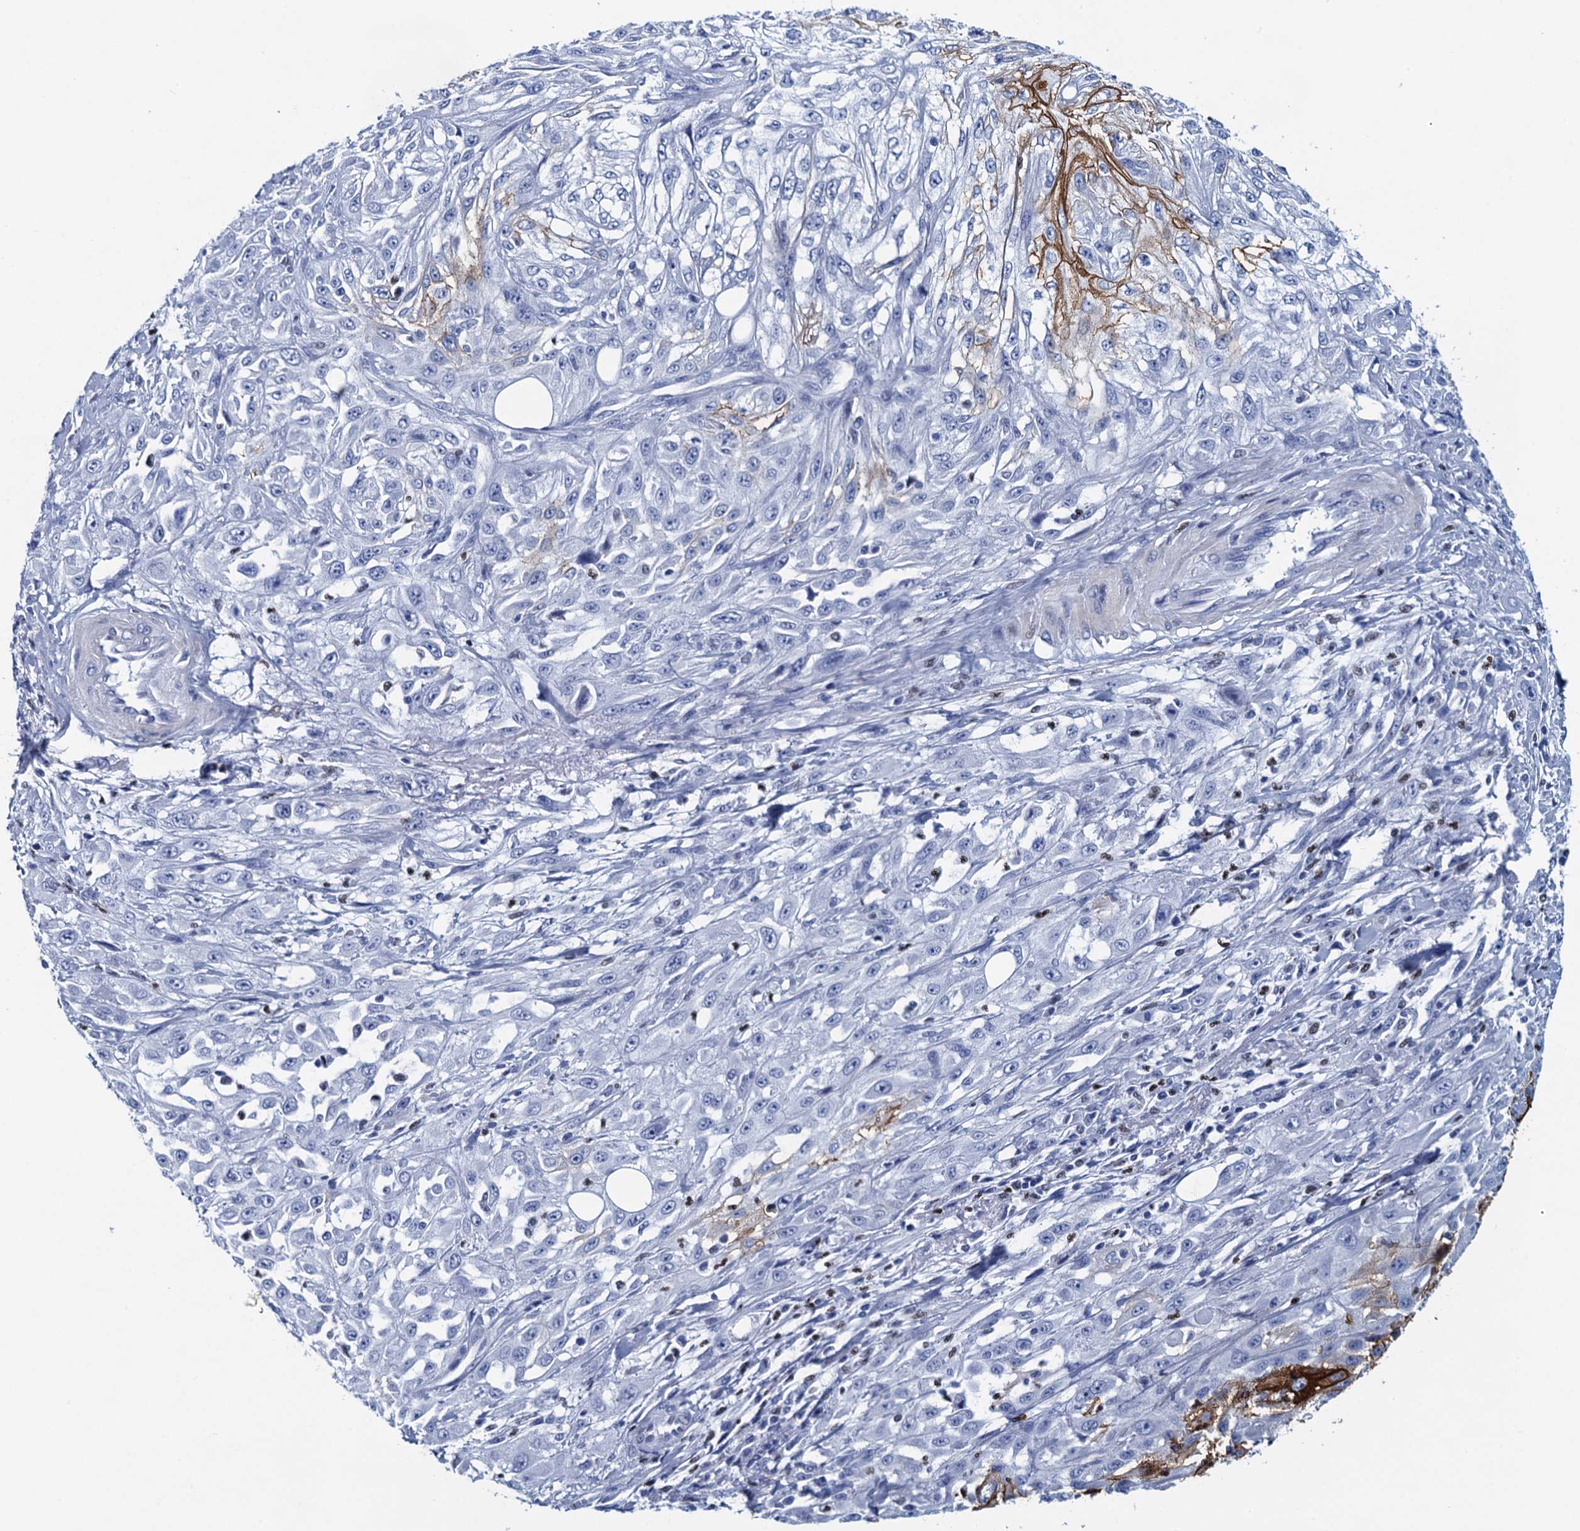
{"staining": {"intensity": "moderate", "quantity": "<25%", "location": "cytoplasmic/membranous"}, "tissue": "skin cancer", "cell_type": "Tumor cells", "image_type": "cancer", "snomed": [{"axis": "morphology", "description": "Squamous cell carcinoma, NOS"}, {"axis": "morphology", "description": "Squamous cell carcinoma, metastatic, NOS"}, {"axis": "topography", "description": "Skin"}, {"axis": "topography", "description": "Lymph node"}], "caption": "Brown immunohistochemical staining in human skin metastatic squamous cell carcinoma reveals moderate cytoplasmic/membranous expression in about <25% of tumor cells. (DAB (3,3'-diaminobenzidine) = brown stain, brightfield microscopy at high magnification).", "gene": "RHCG", "patient": {"sex": "male", "age": 75}}